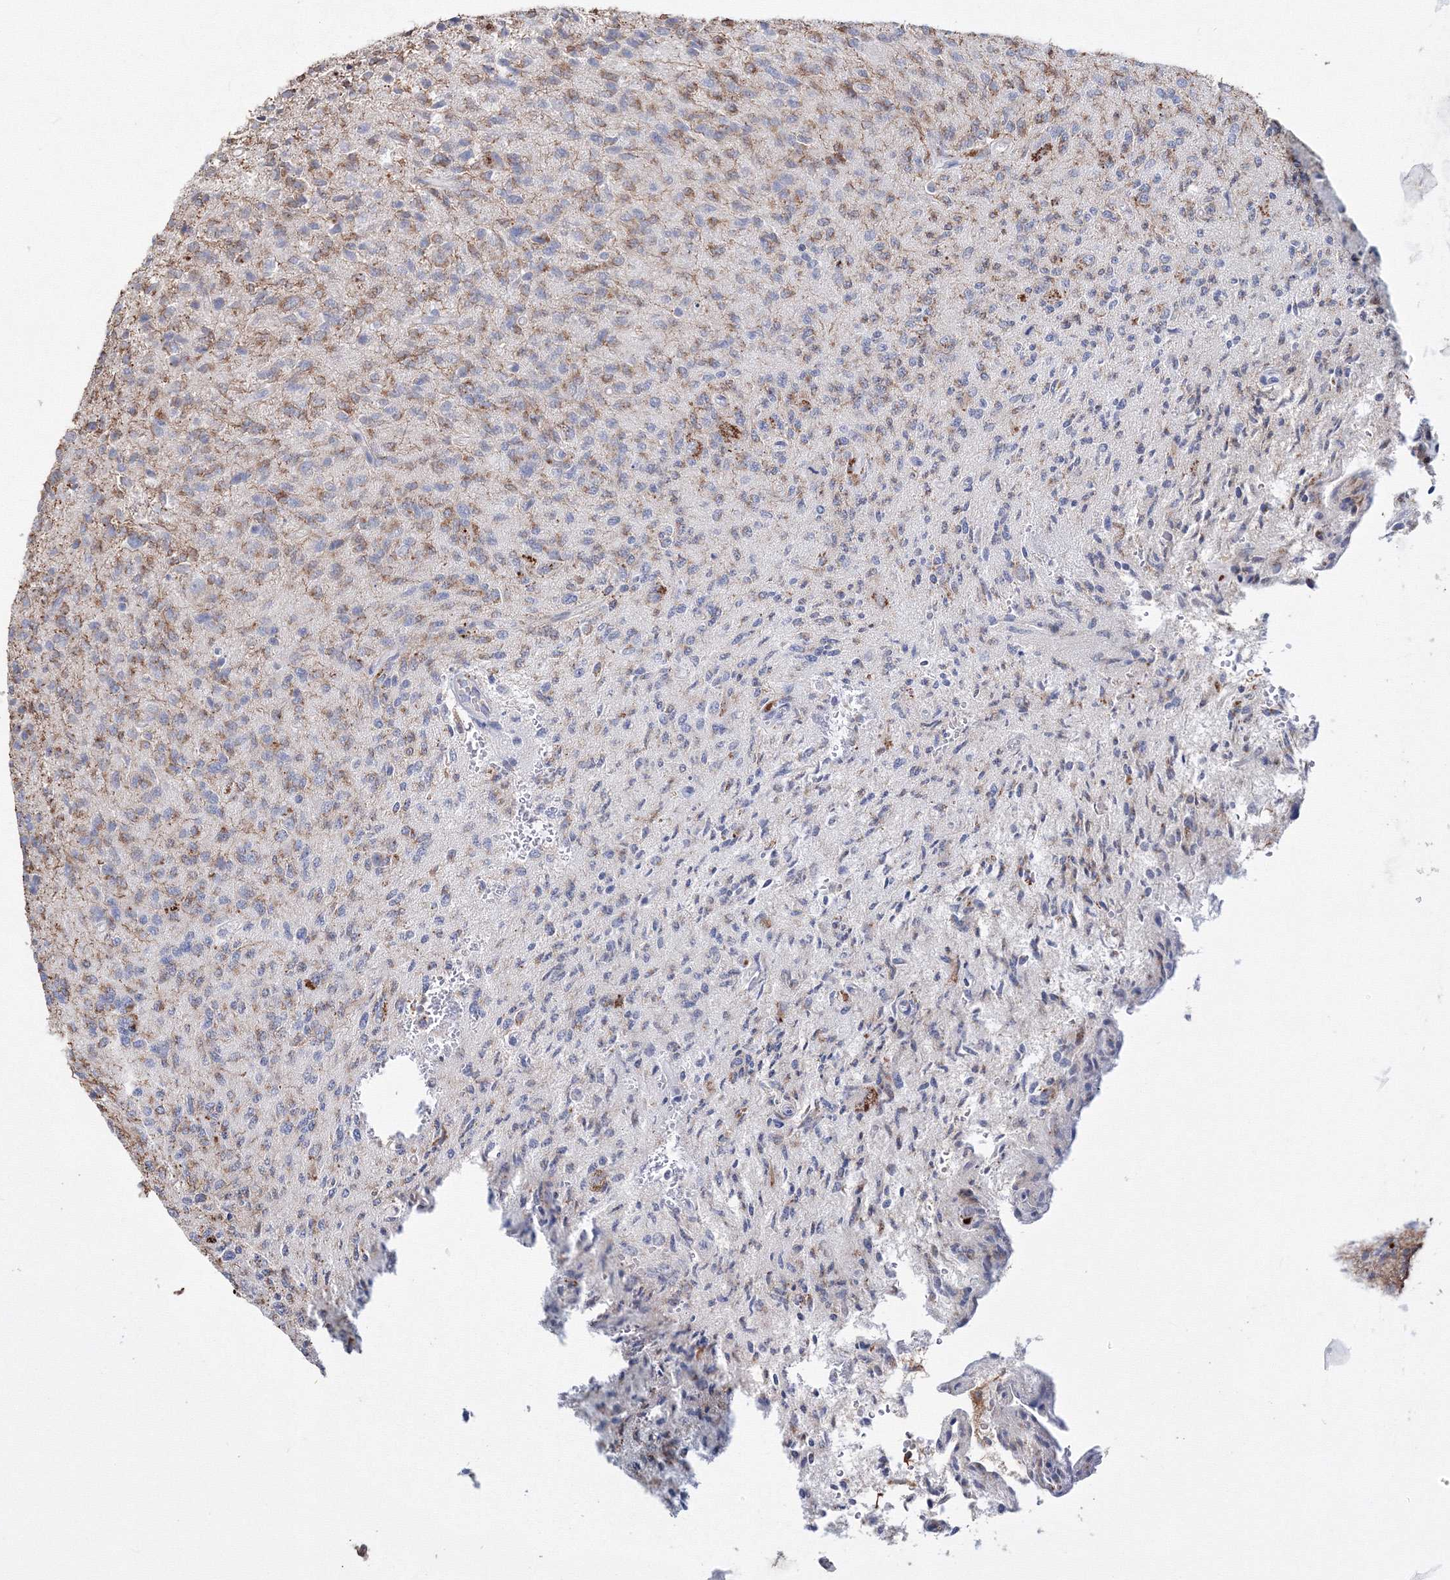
{"staining": {"intensity": "weak", "quantity": "<25%", "location": "cytoplasmic/membranous"}, "tissue": "glioma", "cell_type": "Tumor cells", "image_type": "cancer", "snomed": [{"axis": "morphology", "description": "Glioma, malignant, High grade"}, {"axis": "topography", "description": "Brain"}], "caption": "Protein analysis of glioma exhibits no significant staining in tumor cells.", "gene": "PEX13", "patient": {"sex": "female", "age": 57}}